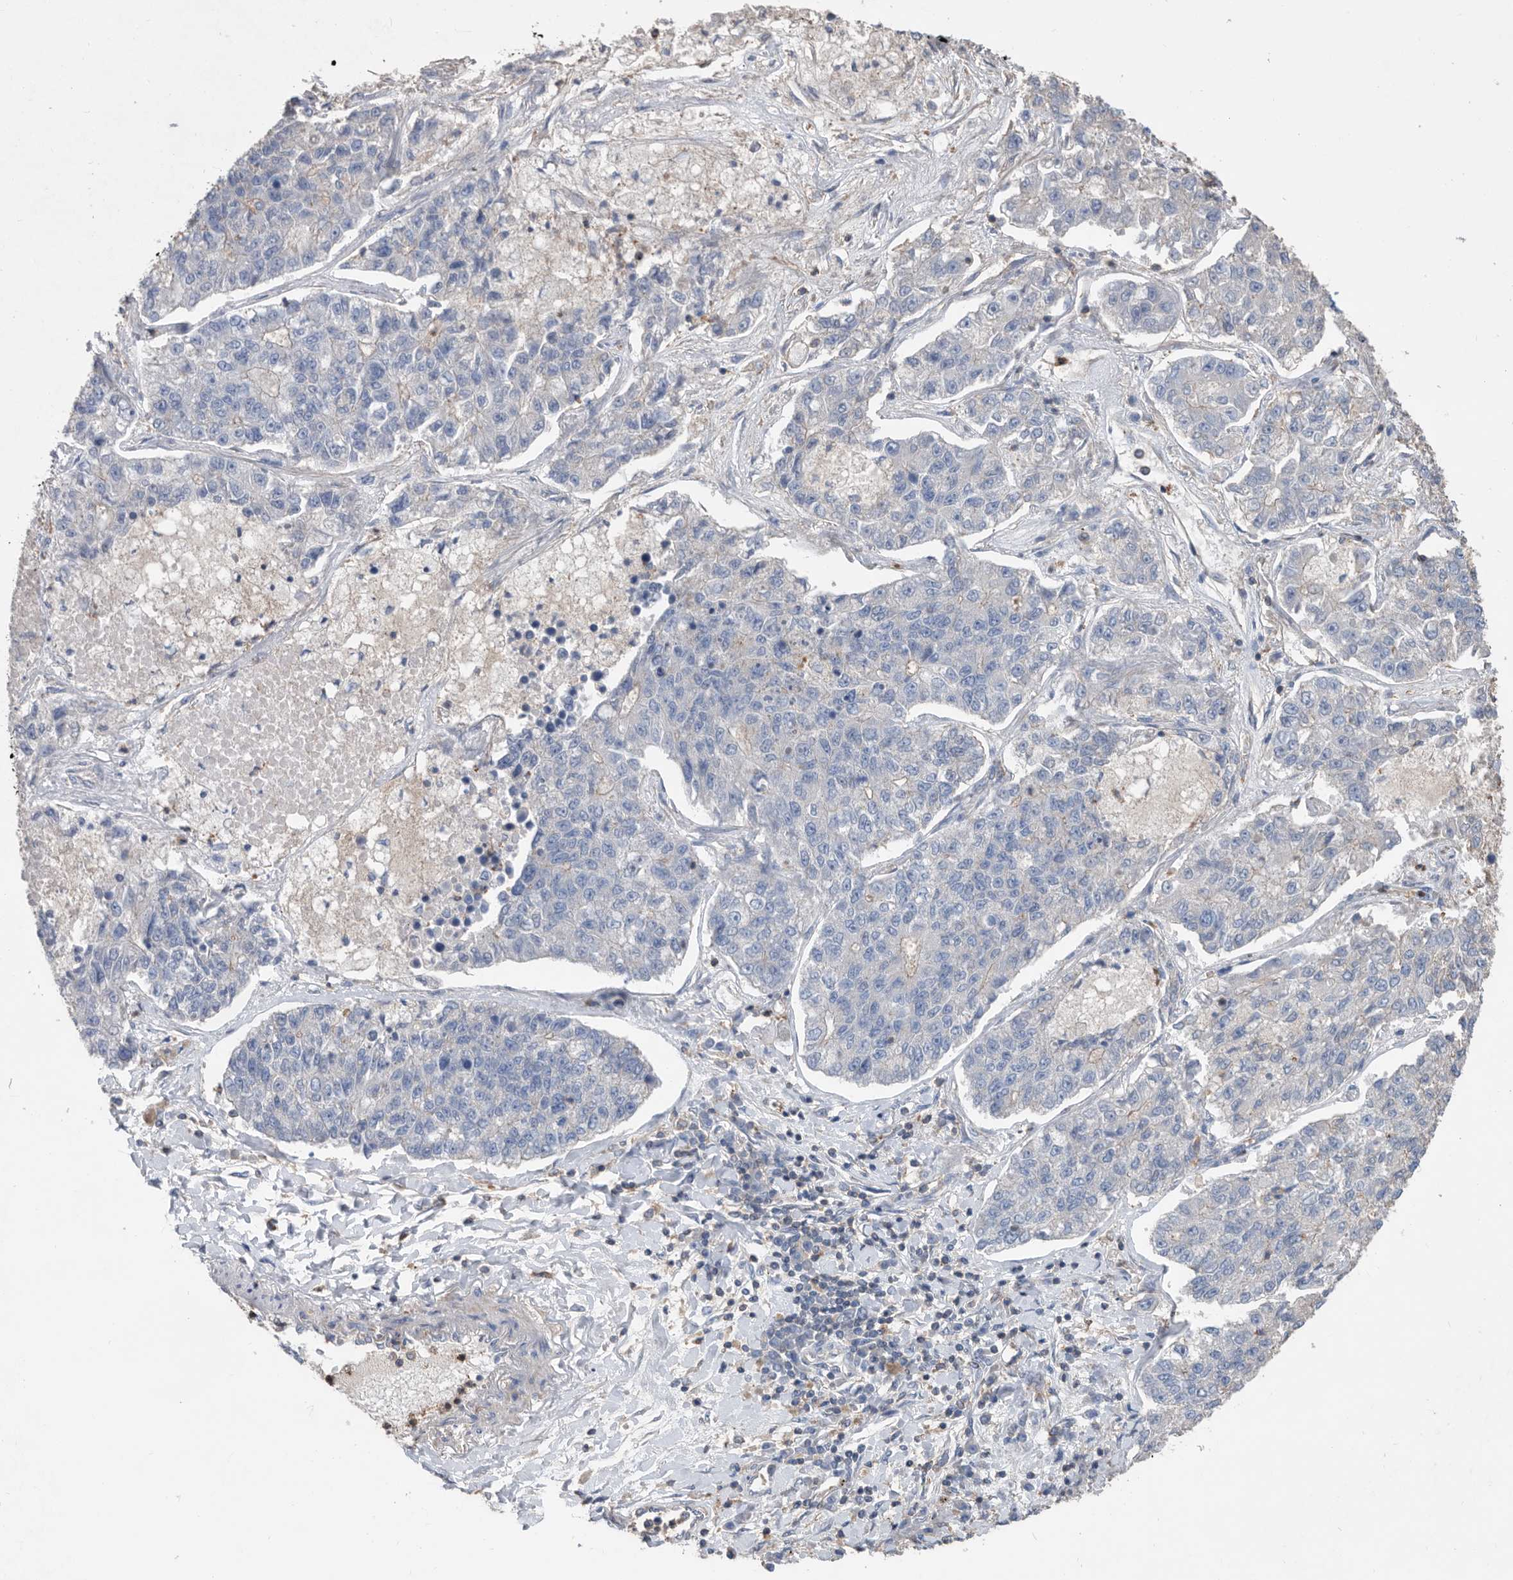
{"staining": {"intensity": "negative", "quantity": "none", "location": "none"}, "tissue": "lung cancer", "cell_type": "Tumor cells", "image_type": "cancer", "snomed": [{"axis": "morphology", "description": "Adenocarcinoma, NOS"}, {"axis": "topography", "description": "Lung"}], "caption": "There is no significant expression in tumor cells of lung adenocarcinoma. The staining was performed using DAB (3,3'-diaminobenzidine) to visualize the protein expression in brown, while the nuclei were stained in blue with hematoxylin (Magnification: 20x).", "gene": "MS4A4A", "patient": {"sex": "male", "age": 49}}